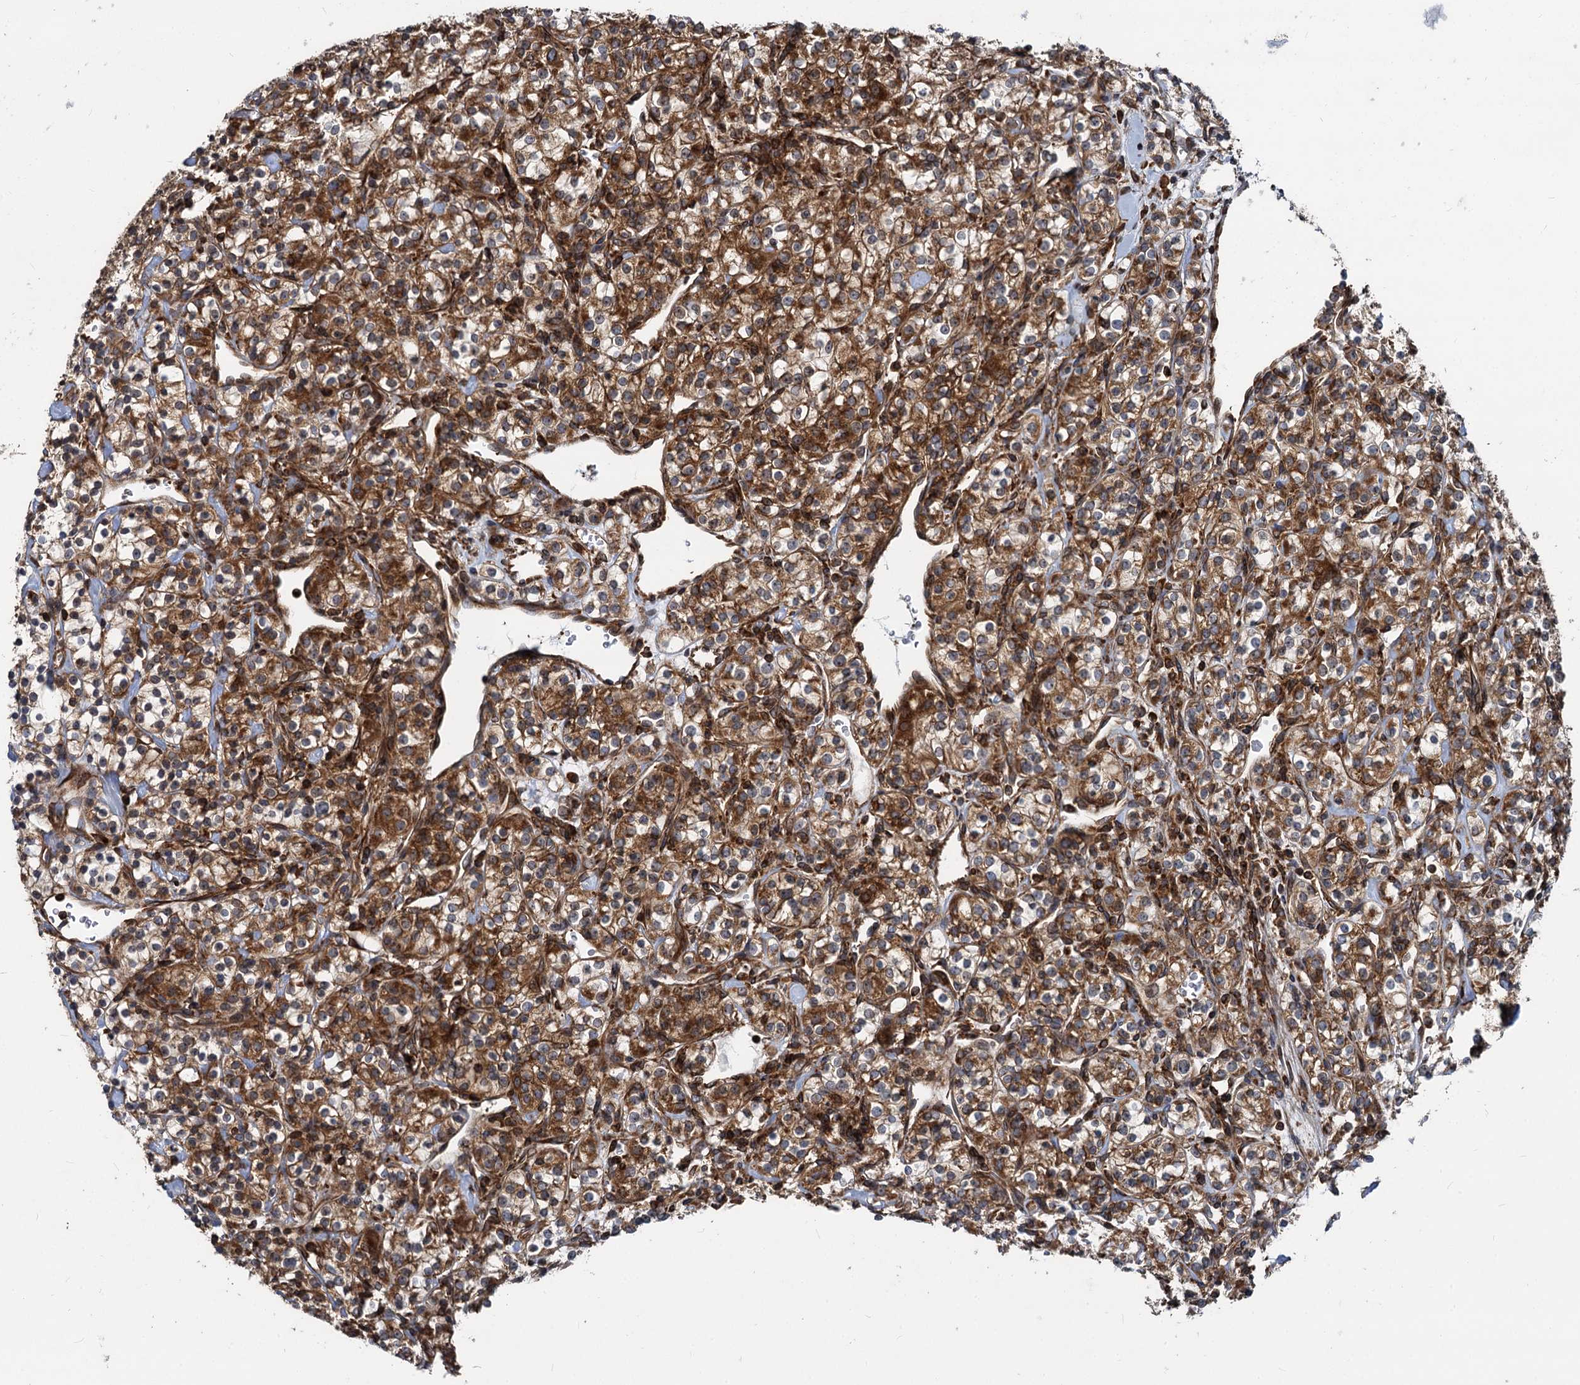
{"staining": {"intensity": "strong", "quantity": ">75%", "location": "cytoplasmic/membranous"}, "tissue": "renal cancer", "cell_type": "Tumor cells", "image_type": "cancer", "snomed": [{"axis": "morphology", "description": "Adenocarcinoma, NOS"}, {"axis": "topography", "description": "Kidney"}], "caption": "A high-resolution image shows immunohistochemistry (IHC) staining of adenocarcinoma (renal), which demonstrates strong cytoplasmic/membranous staining in about >75% of tumor cells.", "gene": "STIM1", "patient": {"sex": "male", "age": 77}}